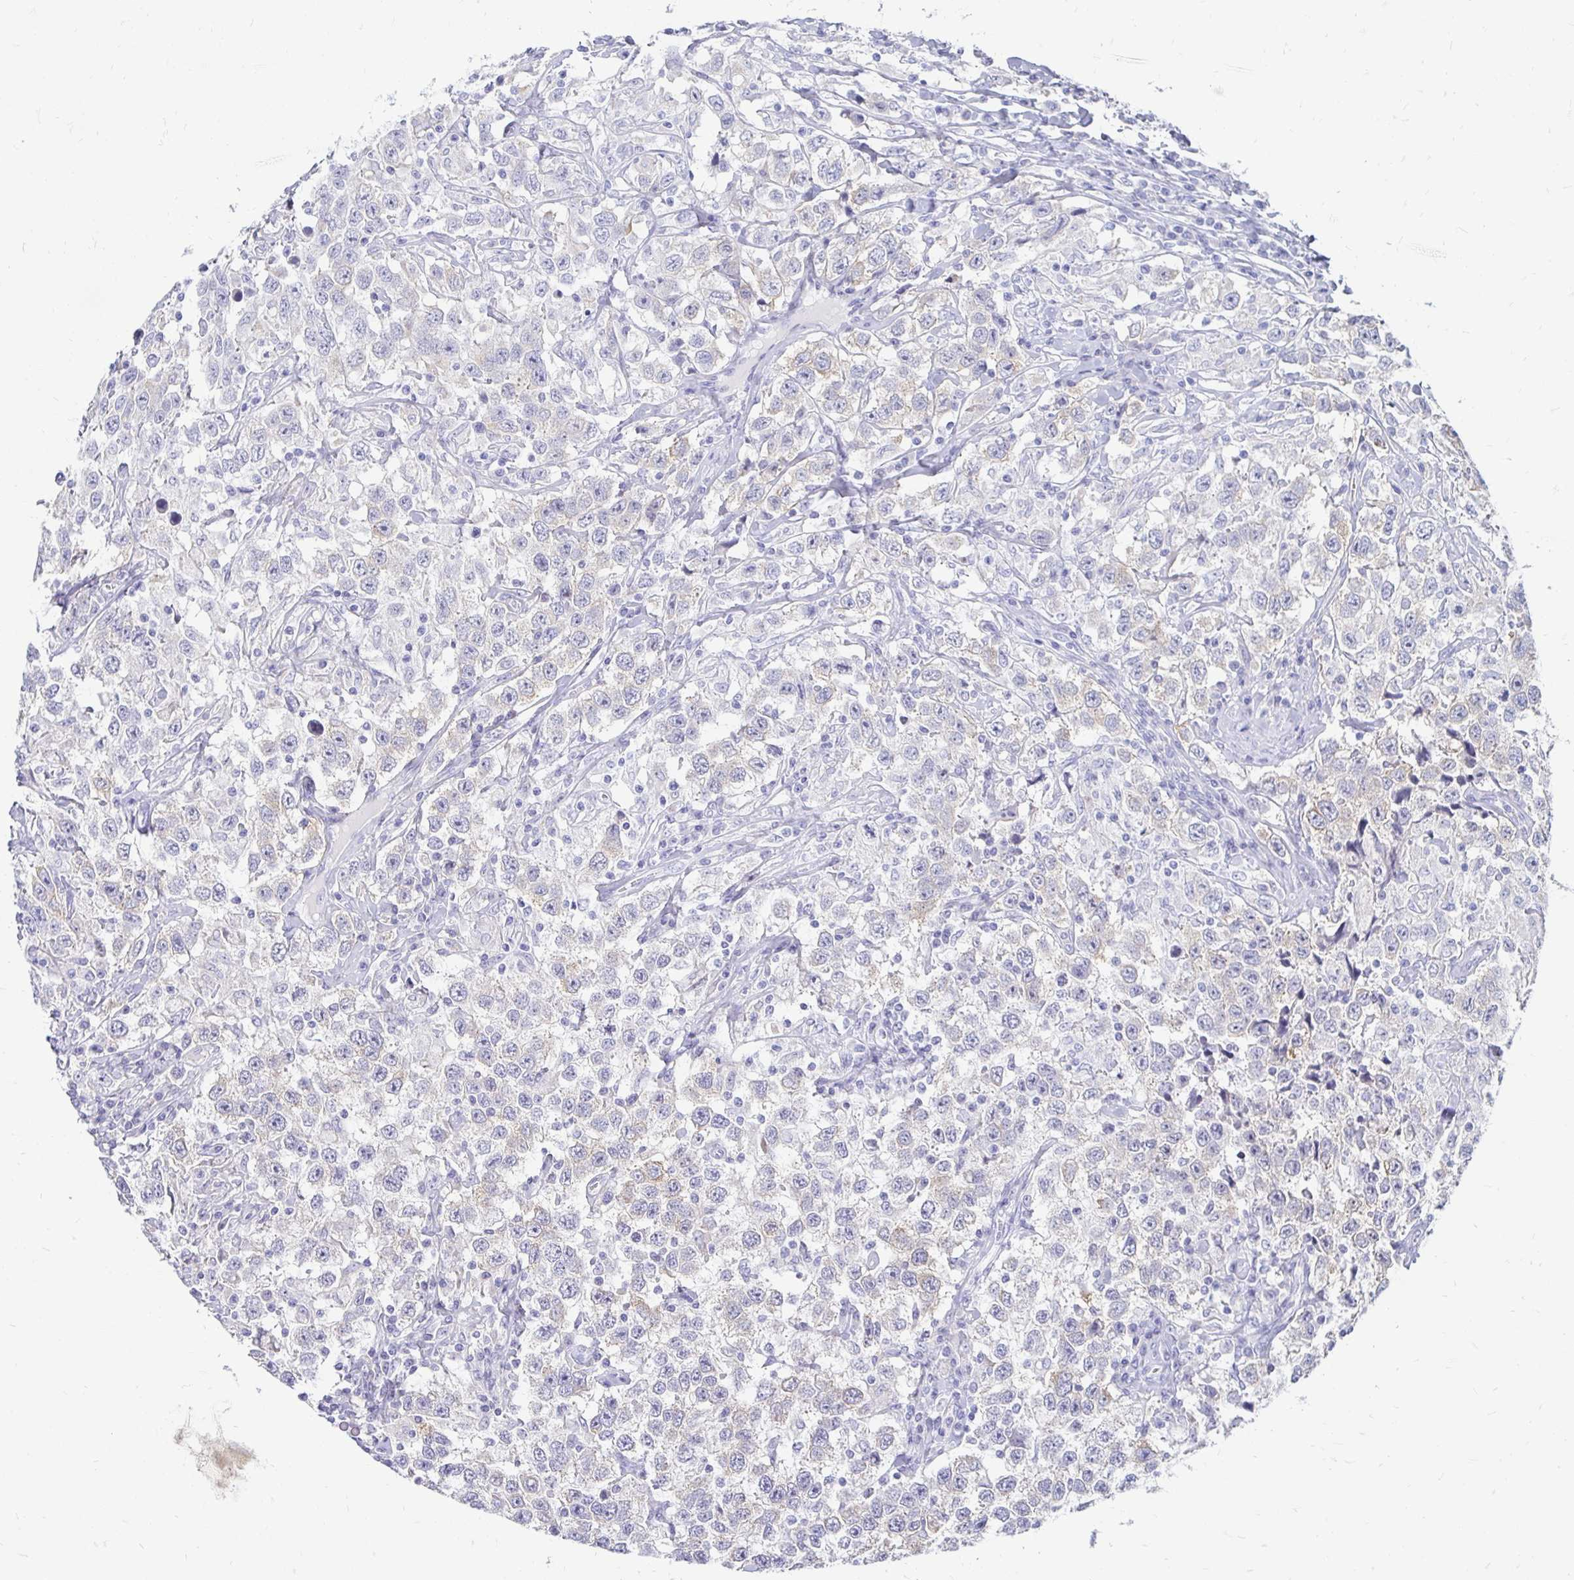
{"staining": {"intensity": "negative", "quantity": "none", "location": "none"}, "tissue": "testis cancer", "cell_type": "Tumor cells", "image_type": "cancer", "snomed": [{"axis": "morphology", "description": "Seminoma, NOS"}, {"axis": "topography", "description": "Testis"}], "caption": "Tumor cells show no significant expression in seminoma (testis).", "gene": "PEG10", "patient": {"sex": "male", "age": 41}}